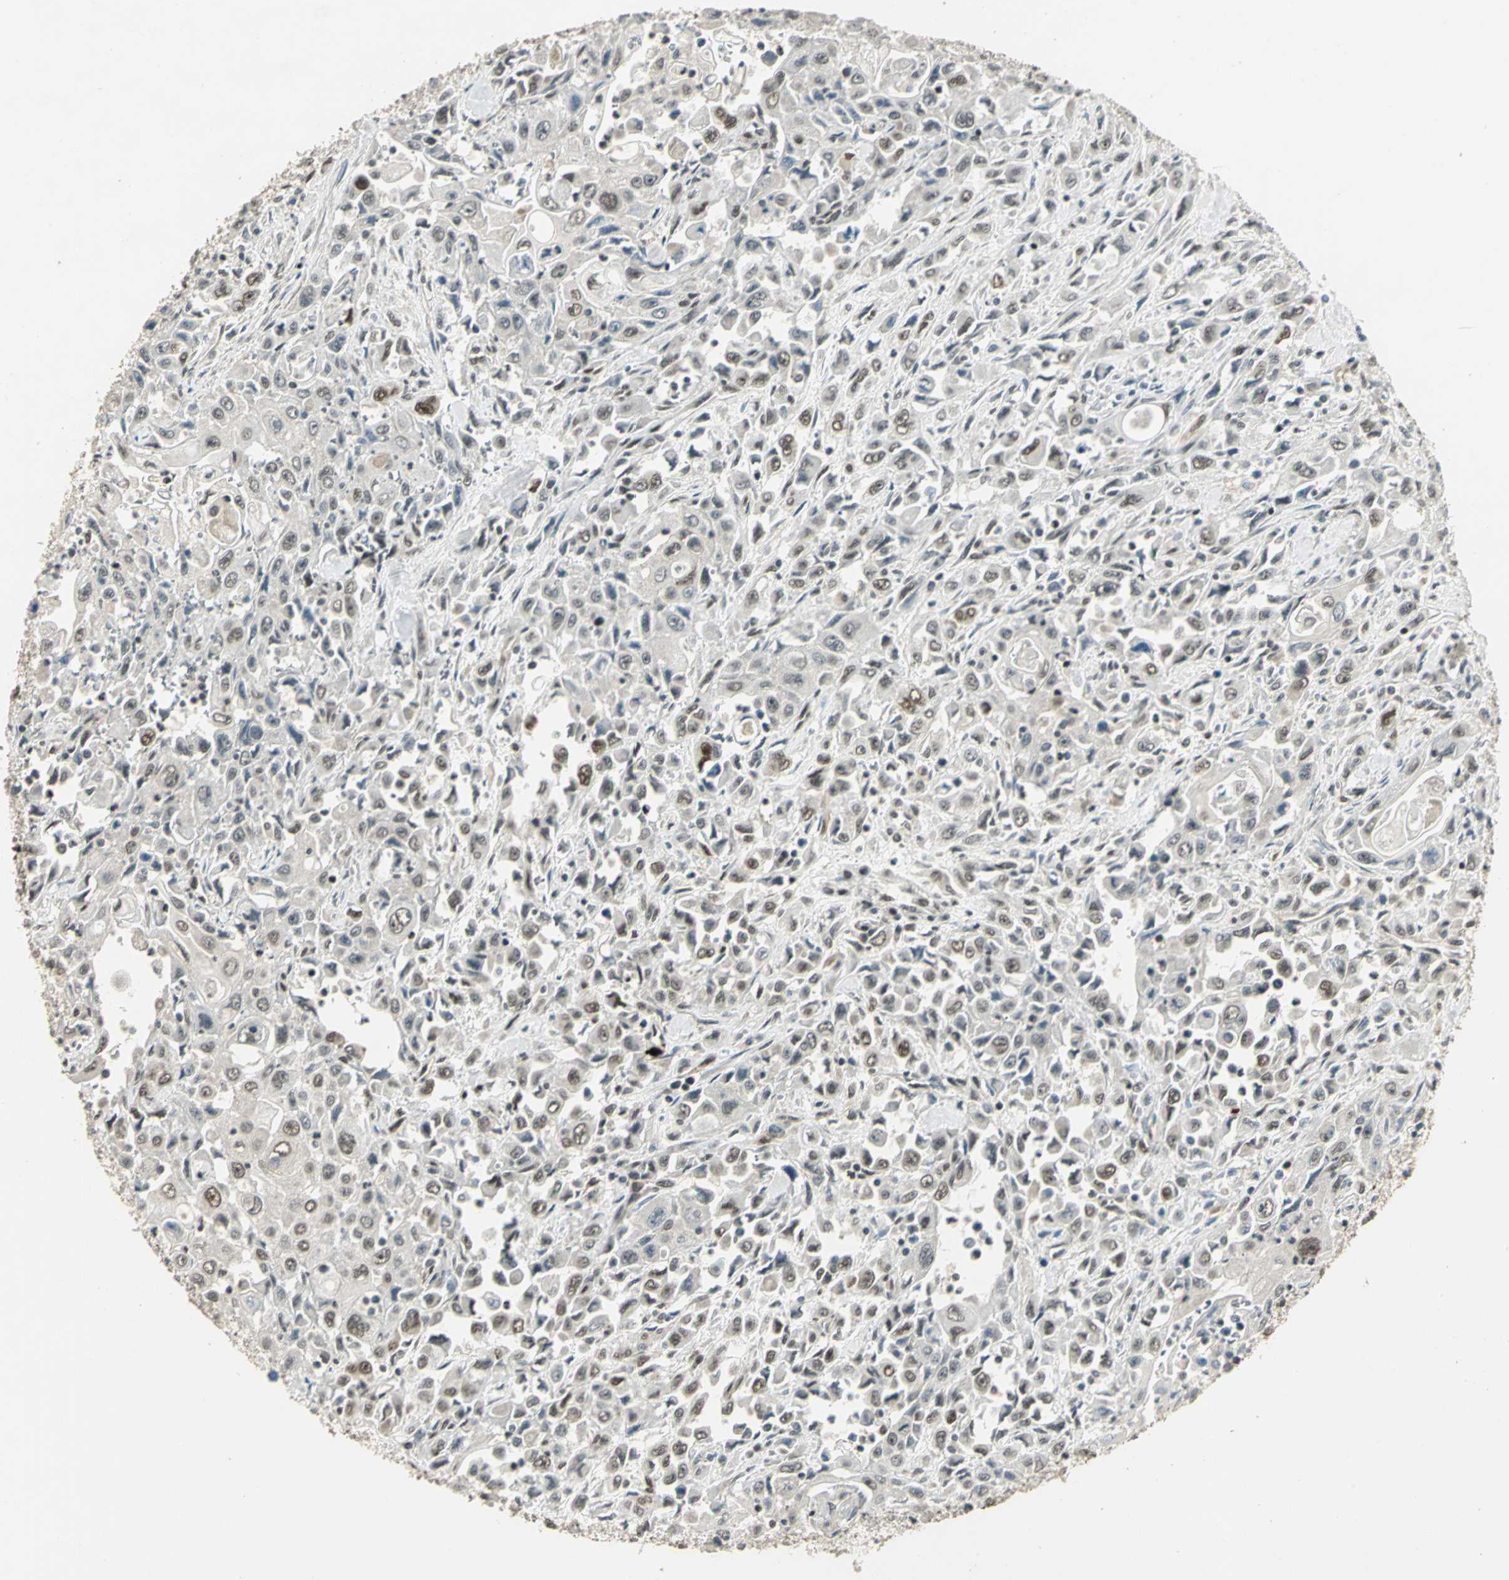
{"staining": {"intensity": "weak", "quantity": "25%-75%", "location": "nuclear"}, "tissue": "pancreatic cancer", "cell_type": "Tumor cells", "image_type": "cancer", "snomed": [{"axis": "morphology", "description": "Adenocarcinoma, NOS"}, {"axis": "topography", "description": "Pancreas"}], "caption": "Weak nuclear protein staining is appreciated in about 25%-75% of tumor cells in adenocarcinoma (pancreatic).", "gene": "RAD17", "patient": {"sex": "male", "age": 70}}